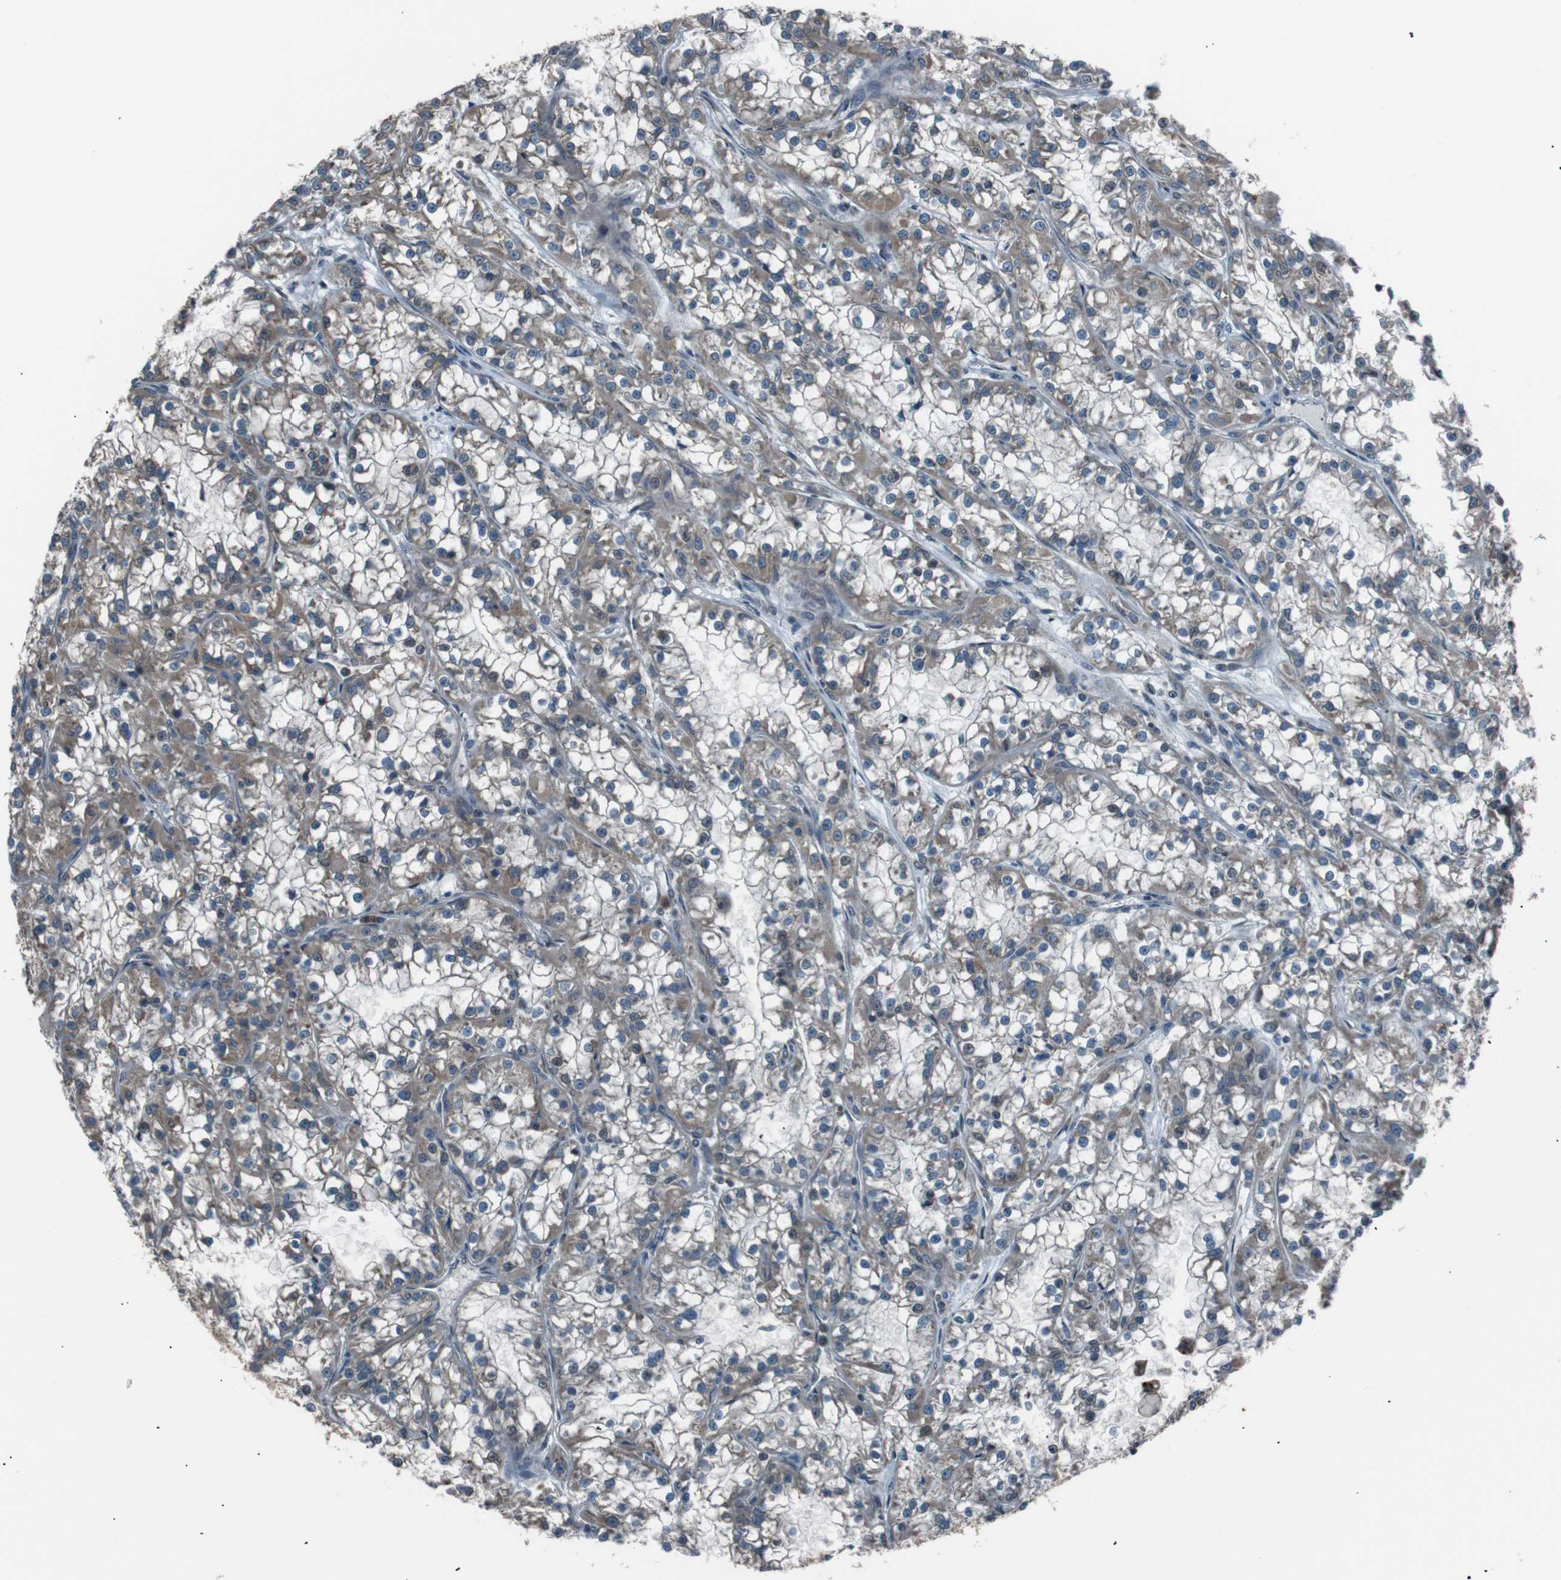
{"staining": {"intensity": "moderate", "quantity": ">75%", "location": "cytoplasmic/membranous"}, "tissue": "renal cancer", "cell_type": "Tumor cells", "image_type": "cancer", "snomed": [{"axis": "morphology", "description": "Adenocarcinoma, NOS"}, {"axis": "topography", "description": "Kidney"}], "caption": "Human adenocarcinoma (renal) stained with a brown dye reveals moderate cytoplasmic/membranous positive positivity in about >75% of tumor cells.", "gene": "SIGMAR1", "patient": {"sex": "female", "age": 52}}